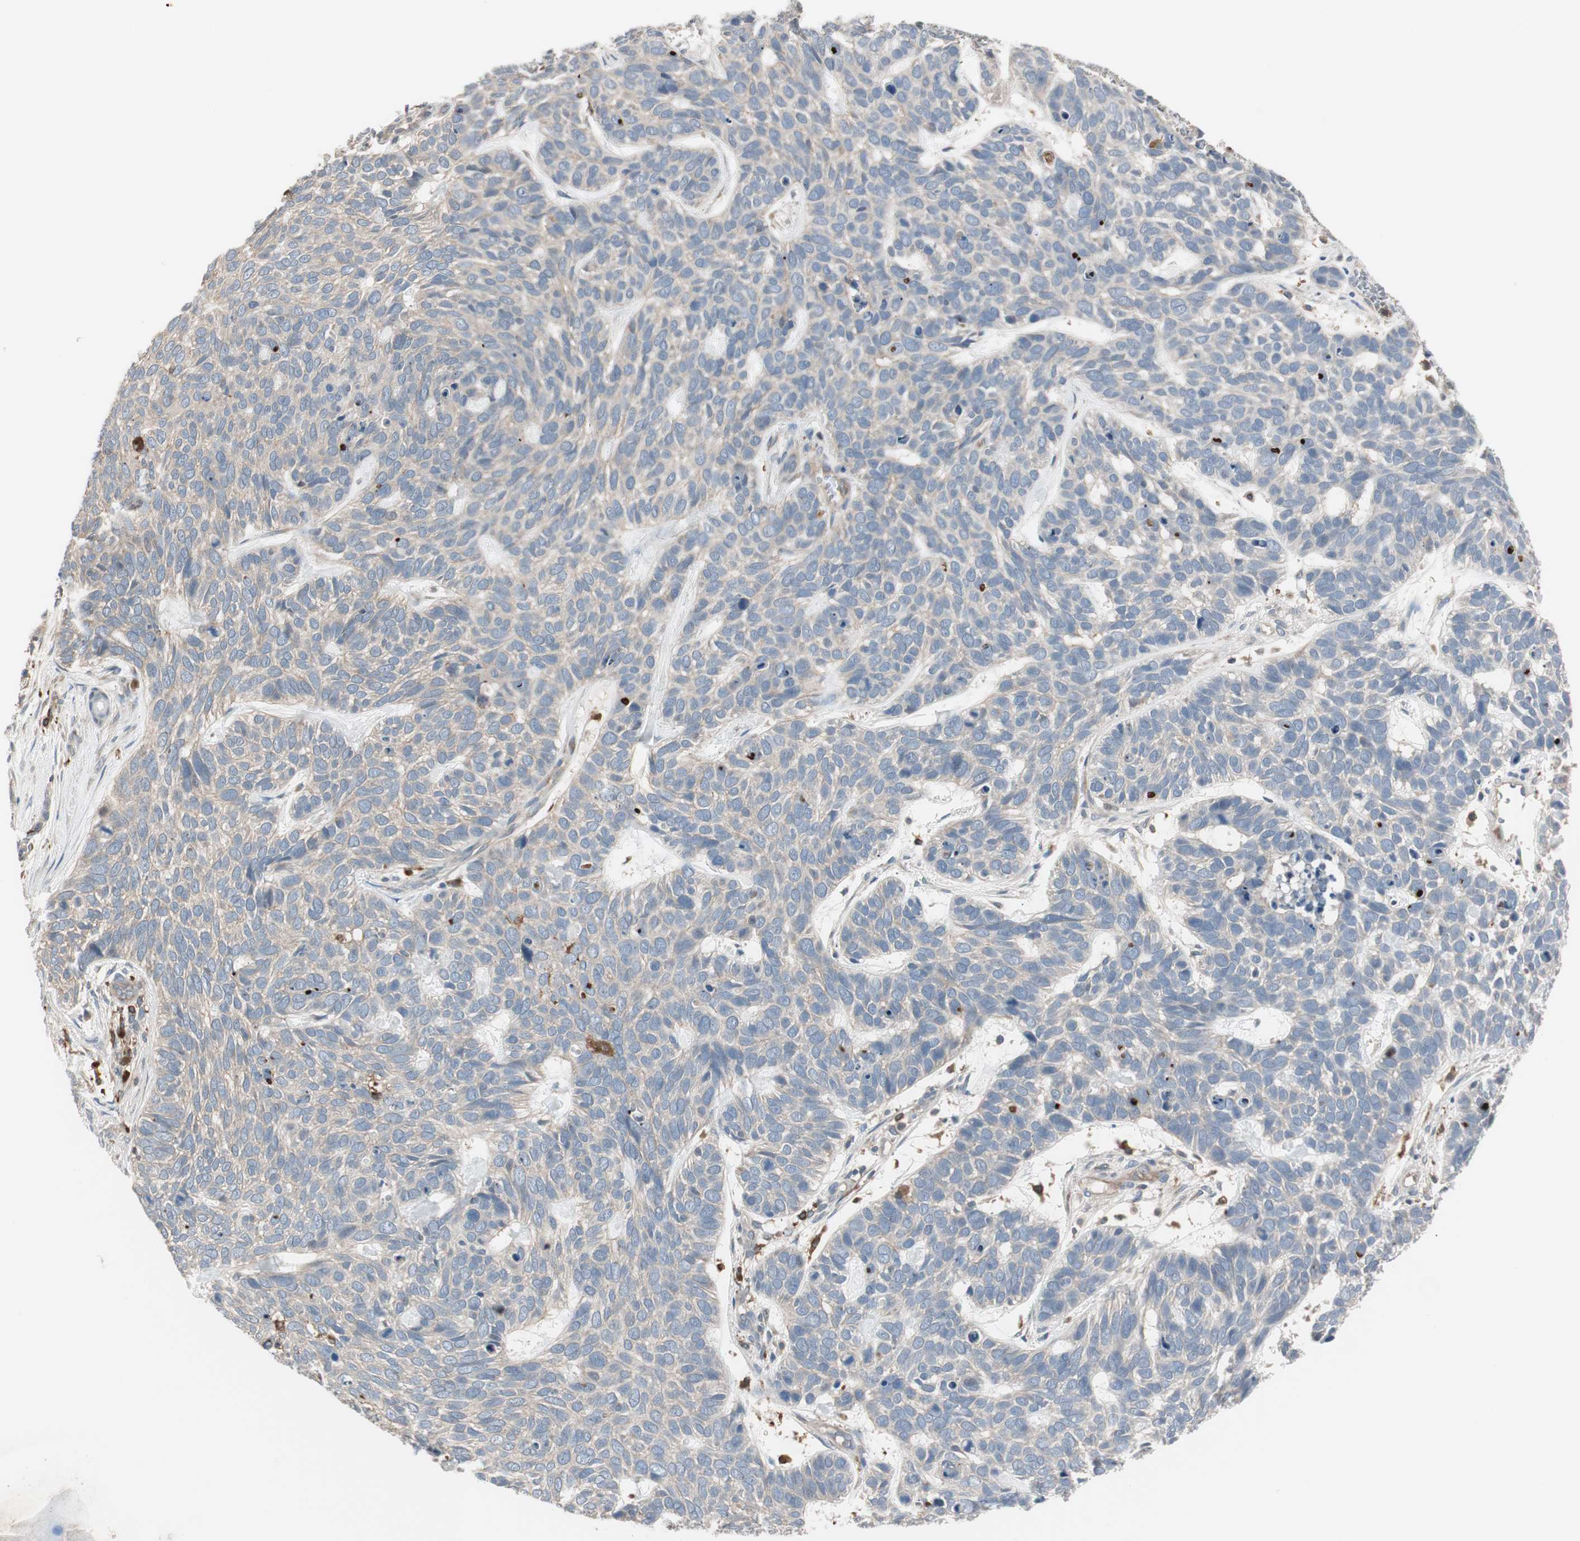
{"staining": {"intensity": "weak", "quantity": ">75%", "location": "cytoplasmic/membranous"}, "tissue": "skin cancer", "cell_type": "Tumor cells", "image_type": "cancer", "snomed": [{"axis": "morphology", "description": "Basal cell carcinoma"}, {"axis": "topography", "description": "Skin"}], "caption": "Skin cancer (basal cell carcinoma) stained for a protein (brown) reveals weak cytoplasmic/membranous positive staining in approximately >75% of tumor cells.", "gene": "STAB1", "patient": {"sex": "male", "age": 87}}